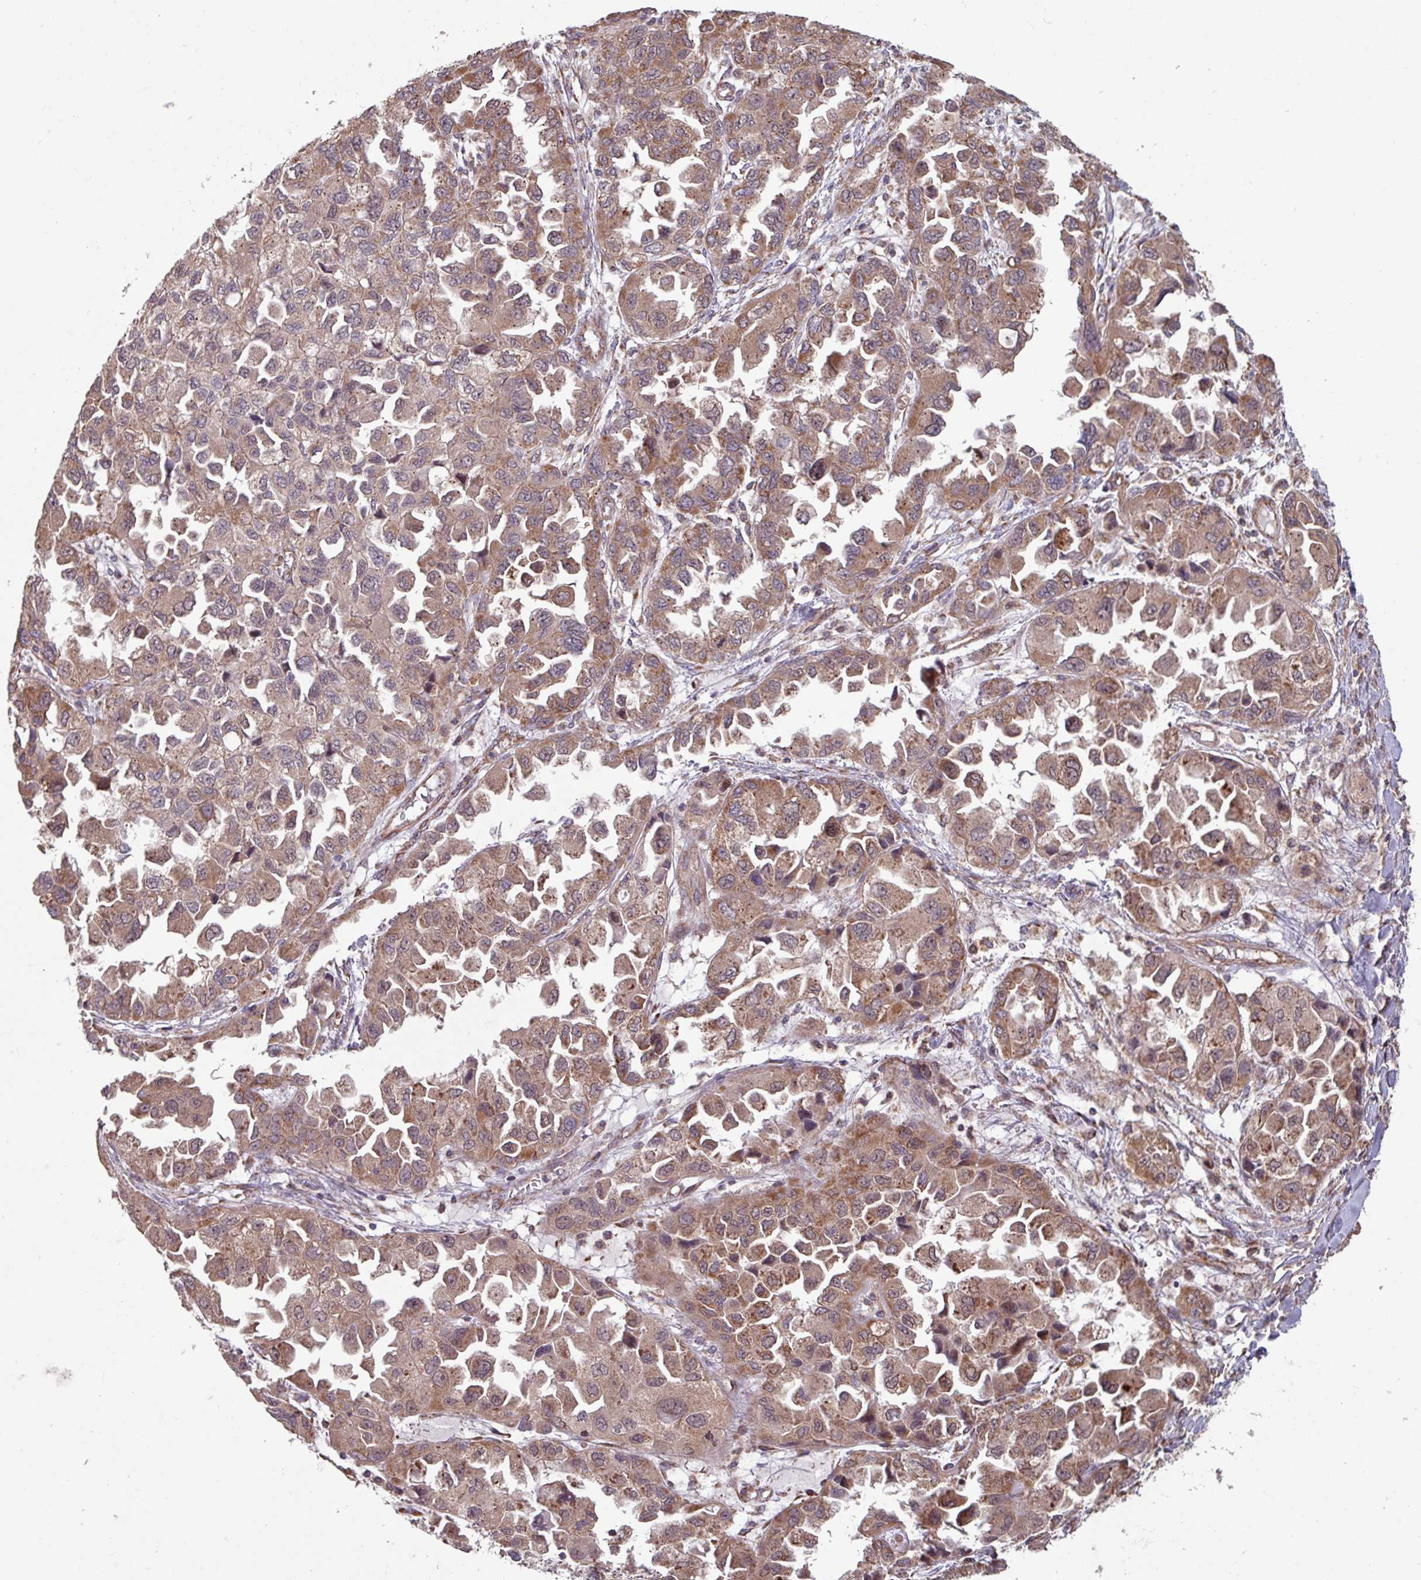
{"staining": {"intensity": "moderate", "quantity": ">75%", "location": "cytoplasmic/membranous"}, "tissue": "ovarian cancer", "cell_type": "Tumor cells", "image_type": "cancer", "snomed": [{"axis": "morphology", "description": "Cystadenocarcinoma, serous, NOS"}, {"axis": "topography", "description": "Ovary"}], "caption": "A histopathology image showing moderate cytoplasmic/membranous positivity in approximately >75% of tumor cells in ovarian cancer (serous cystadenocarcinoma), as visualized by brown immunohistochemical staining.", "gene": "COX7C", "patient": {"sex": "female", "age": 84}}